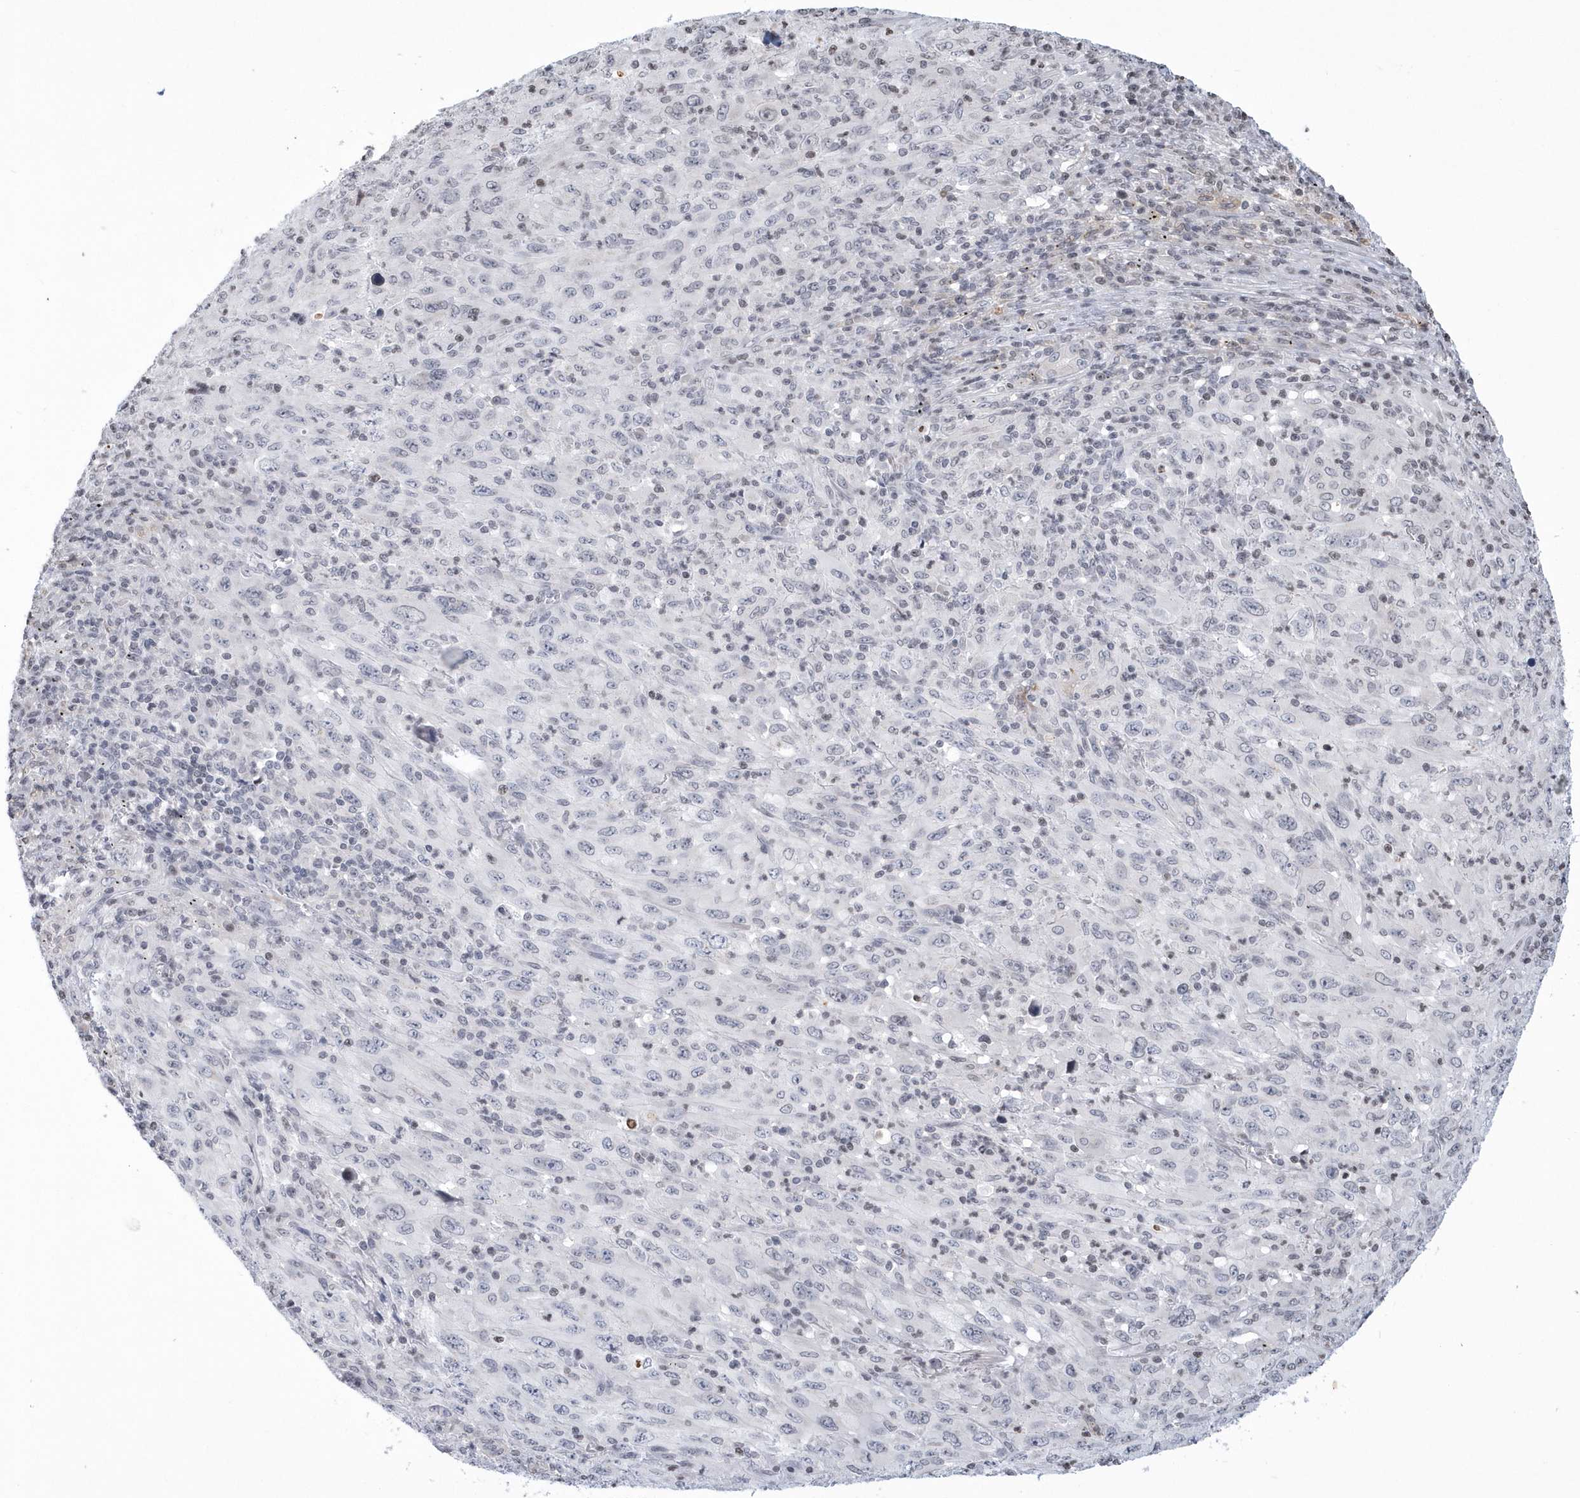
{"staining": {"intensity": "negative", "quantity": "none", "location": "none"}, "tissue": "melanoma", "cell_type": "Tumor cells", "image_type": "cancer", "snomed": [{"axis": "morphology", "description": "Malignant melanoma, Metastatic site"}, {"axis": "topography", "description": "Skin"}], "caption": "Immunohistochemistry (IHC) of human melanoma displays no staining in tumor cells. (DAB (3,3'-diaminobenzidine) immunohistochemistry (IHC) visualized using brightfield microscopy, high magnification).", "gene": "VWA5B2", "patient": {"sex": "female", "age": 56}}